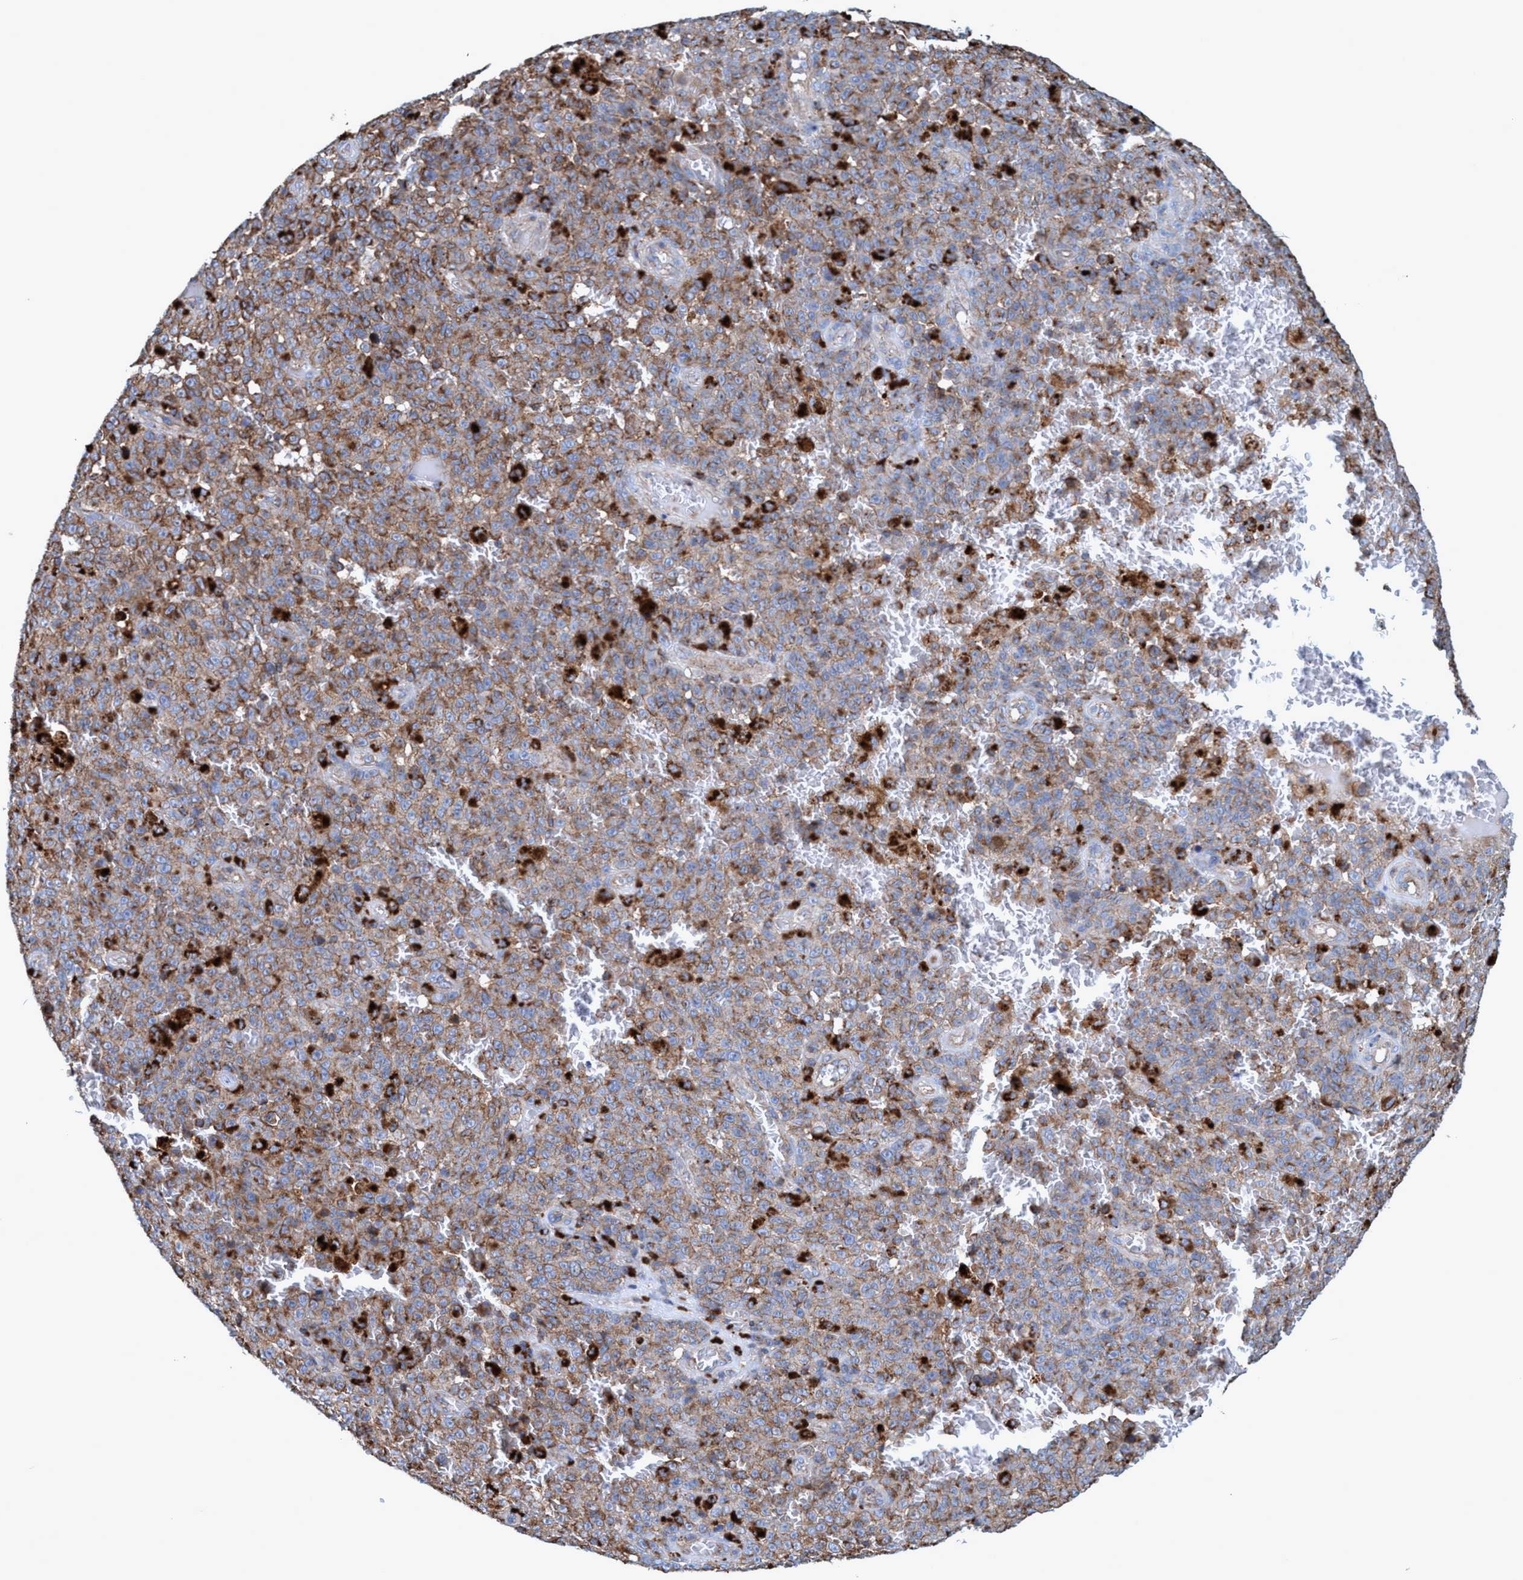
{"staining": {"intensity": "moderate", "quantity": ">75%", "location": "cytoplasmic/membranous"}, "tissue": "melanoma", "cell_type": "Tumor cells", "image_type": "cancer", "snomed": [{"axis": "morphology", "description": "Malignant melanoma, NOS"}, {"axis": "topography", "description": "Skin"}], "caption": "A high-resolution image shows immunohistochemistry staining of melanoma, which exhibits moderate cytoplasmic/membranous positivity in approximately >75% of tumor cells.", "gene": "TRIM65", "patient": {"sex": "female", "age": 82}}